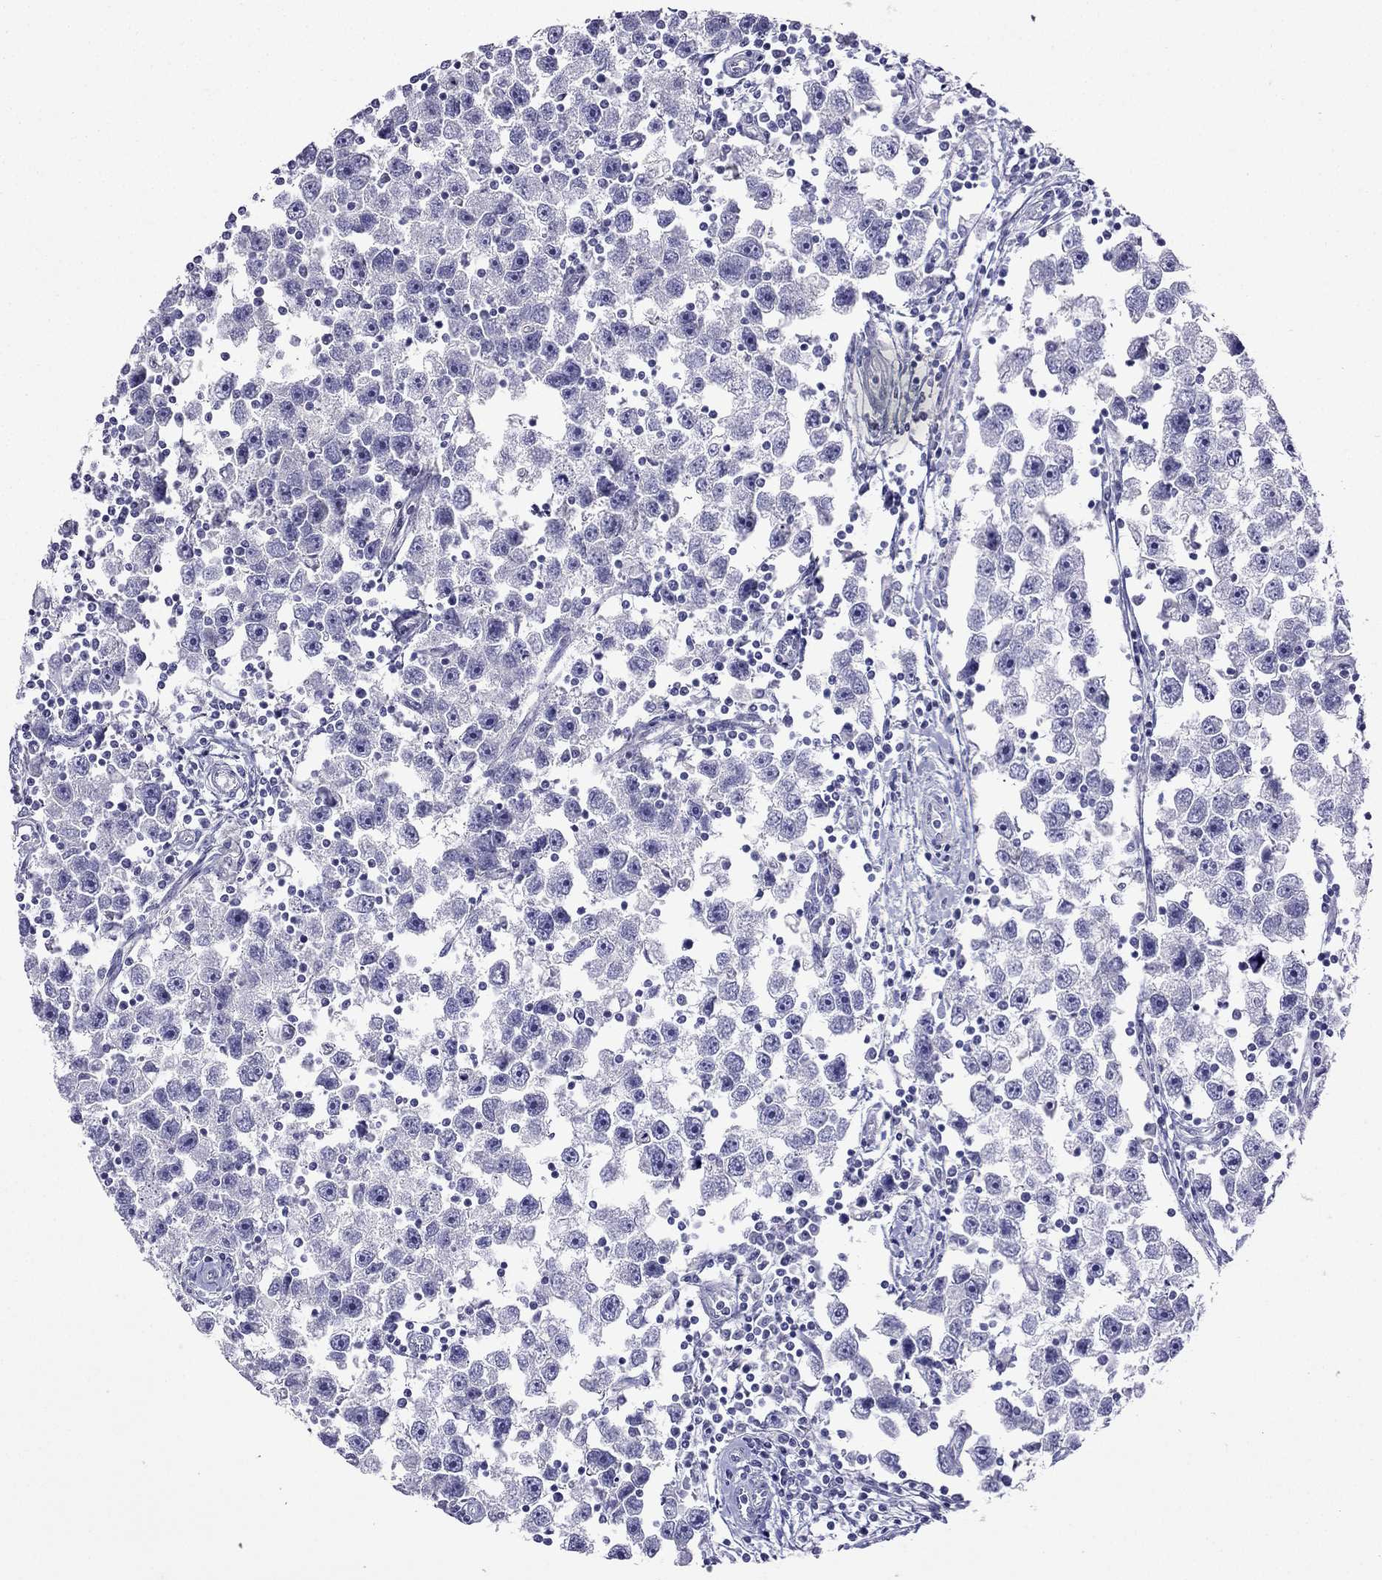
{"staining": {"intensity": "negative", "quantity": "none", "location": "none"}, "tissue": "testis cancer", "cell_type": "Tumor cells", "image_type": "cancer", "snomed": [{"axis": "morphology", "description": "Seminoma, NOS"}, {"axis": "topography", "description": "Testis"}], "caption": "The IHC image has no significant expression in tumor cells of seminoma (testis) tissue.", "gene": "KCNJ10", "patient": {"sex": "male", "age": 30}}